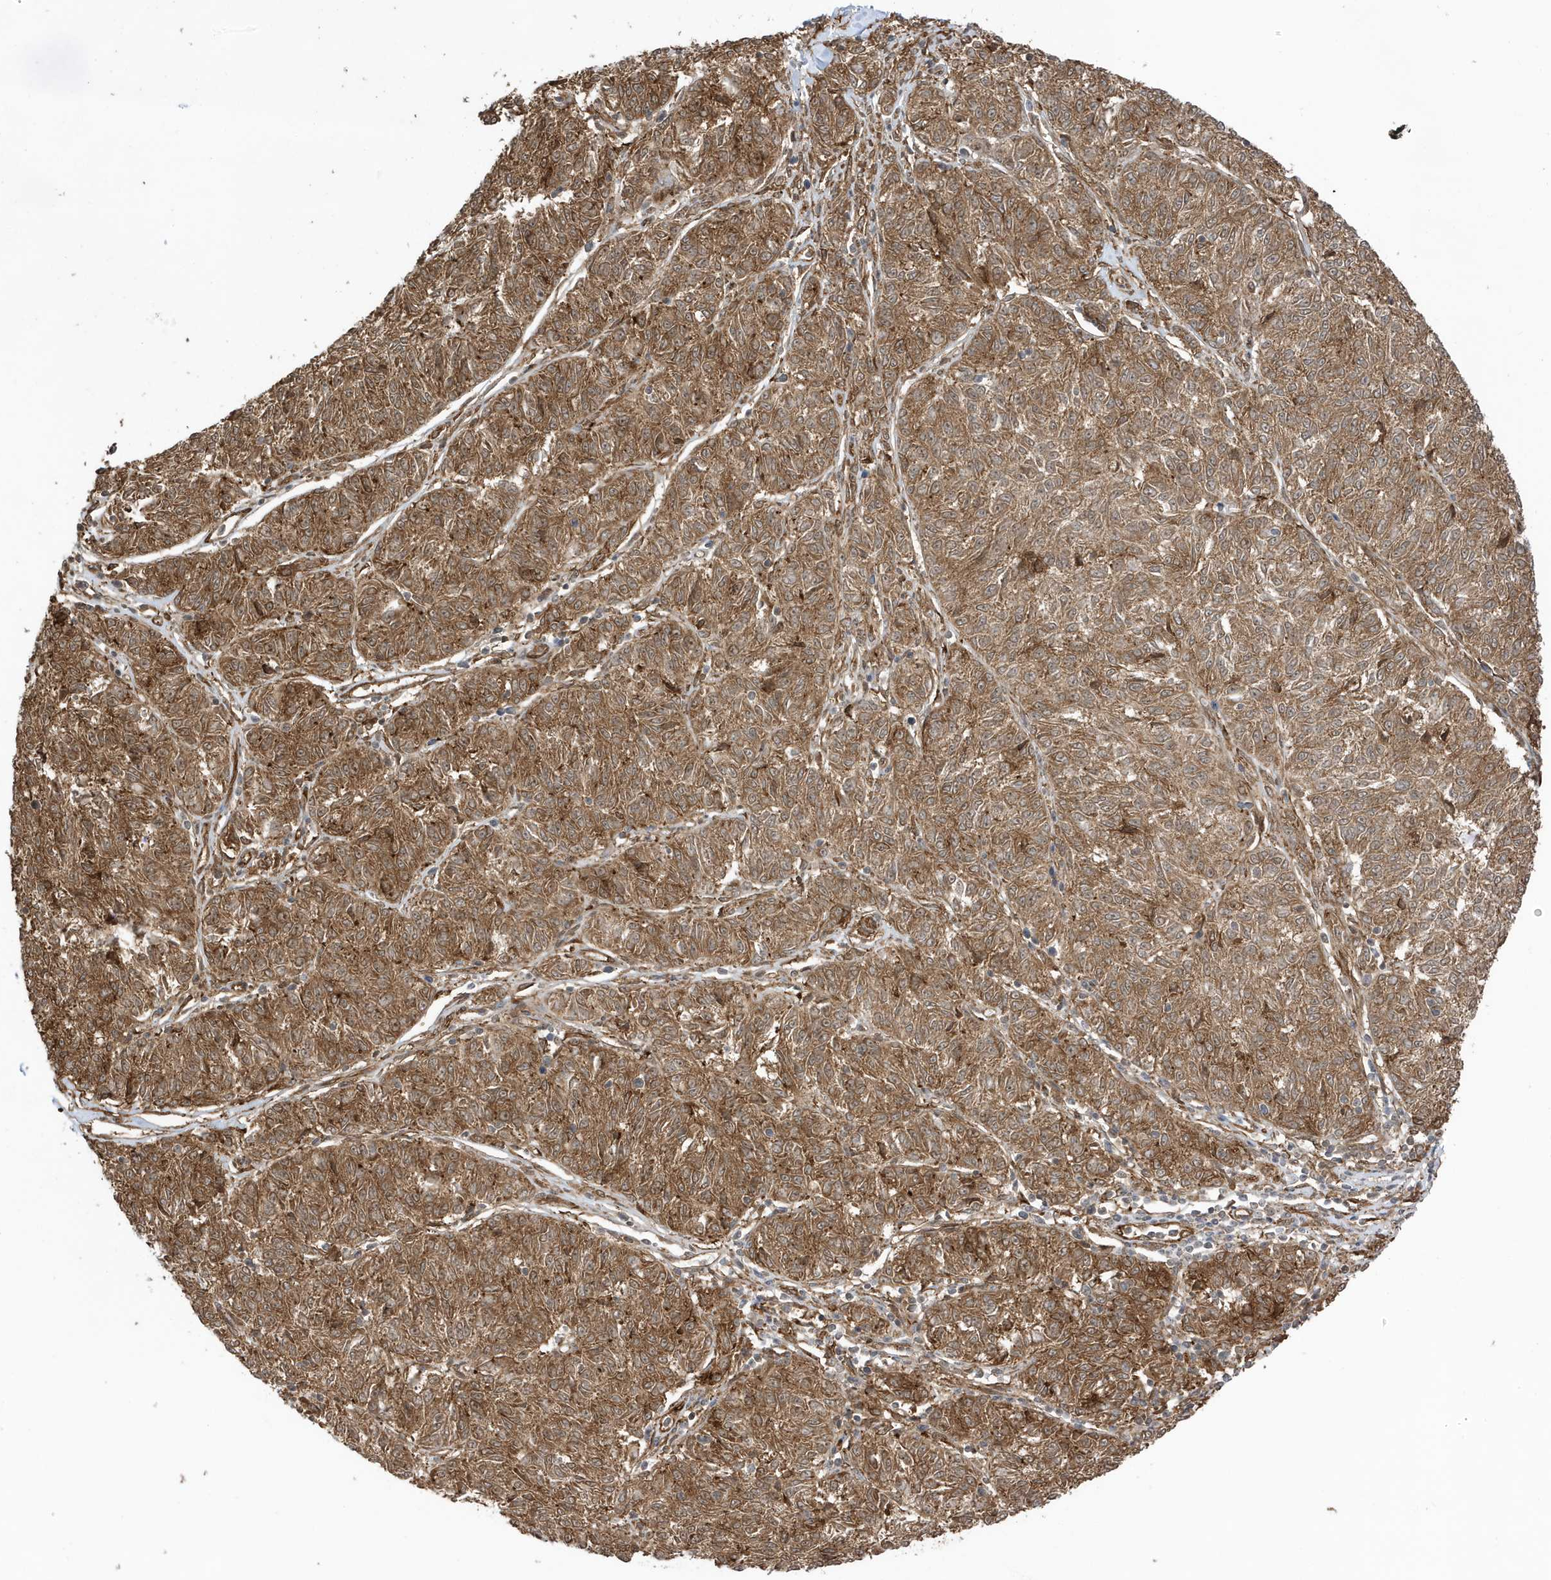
{"staining": {"intensity": "moderate", "quantity": ">75%", "location": "cytoplasmic/membranous"}, "tissue": "melanoma", "cell_type": "Tumor cells", "image_type": "cancer", "snomed": [{"axis": "morphology", "description": "Malignant melanoma, NOS"}, {"axis": "topography", "description": "Skin"}], "caption": "This micrograph displays IHC staining of malignant melanoma, with medium moderate cytoplasmic/membranous expression in approximately >75% of tumor cells.", "gene": "CDC42EP3", "patient": {"sex": "female", "age": 72}}